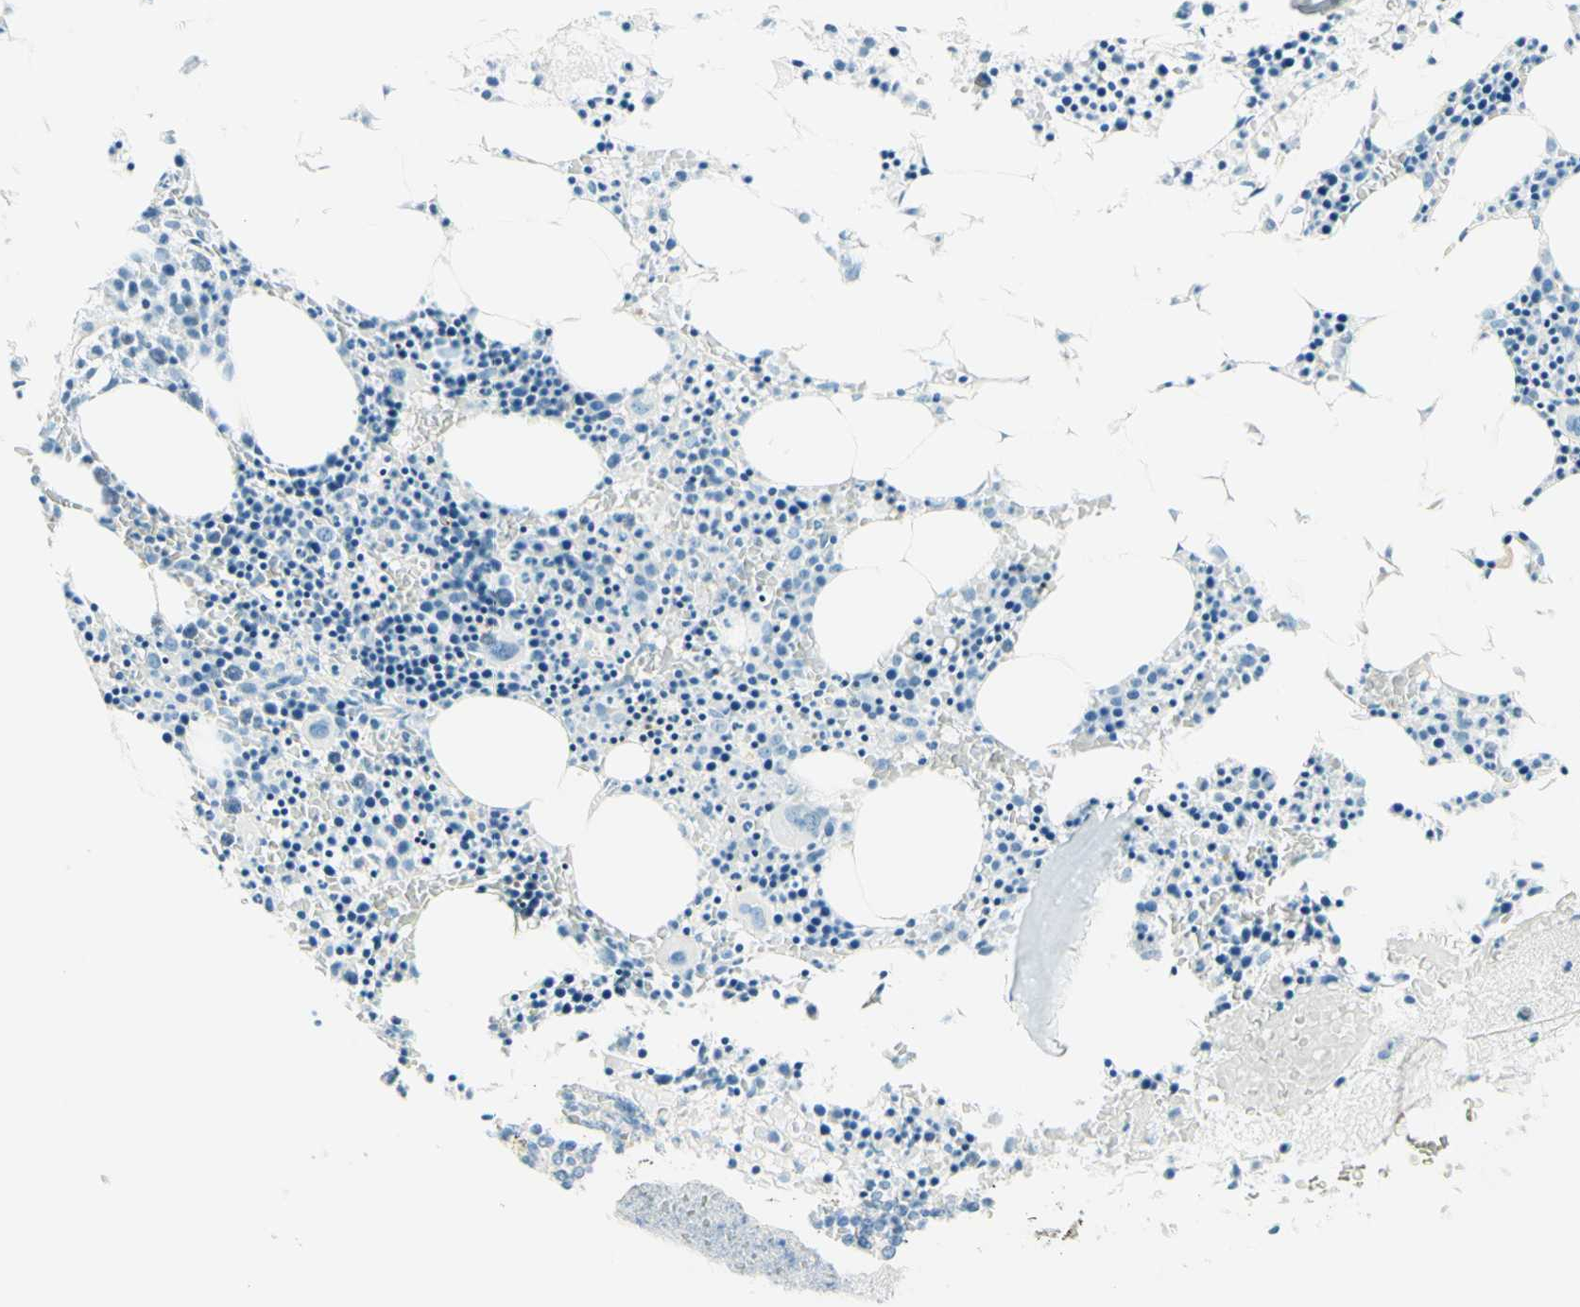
{"staining": {"intensity": "negative", "quantity": "none", "location": "none"}, "tissue": "bone marrow", "cell_type": "Hematopoietic cells", "image_type": "normal", "snomed": [{"axis": "morphology", "description": "Normal tissue, NOS"}, {"axis": "morphology", "description": "Inflammation, NOS"}, {"axis": "topography", "description": "Bone marrow"}], "caption": "Bone marrow was stained to show a protein in brown. There is no significant positivity in hematopoietic cells. (DAB (3,3'-diaminobenzidine) IHC, high magnification).", "gene": "TMEM132D", "patient": {"sex": "male", "age": 14}}